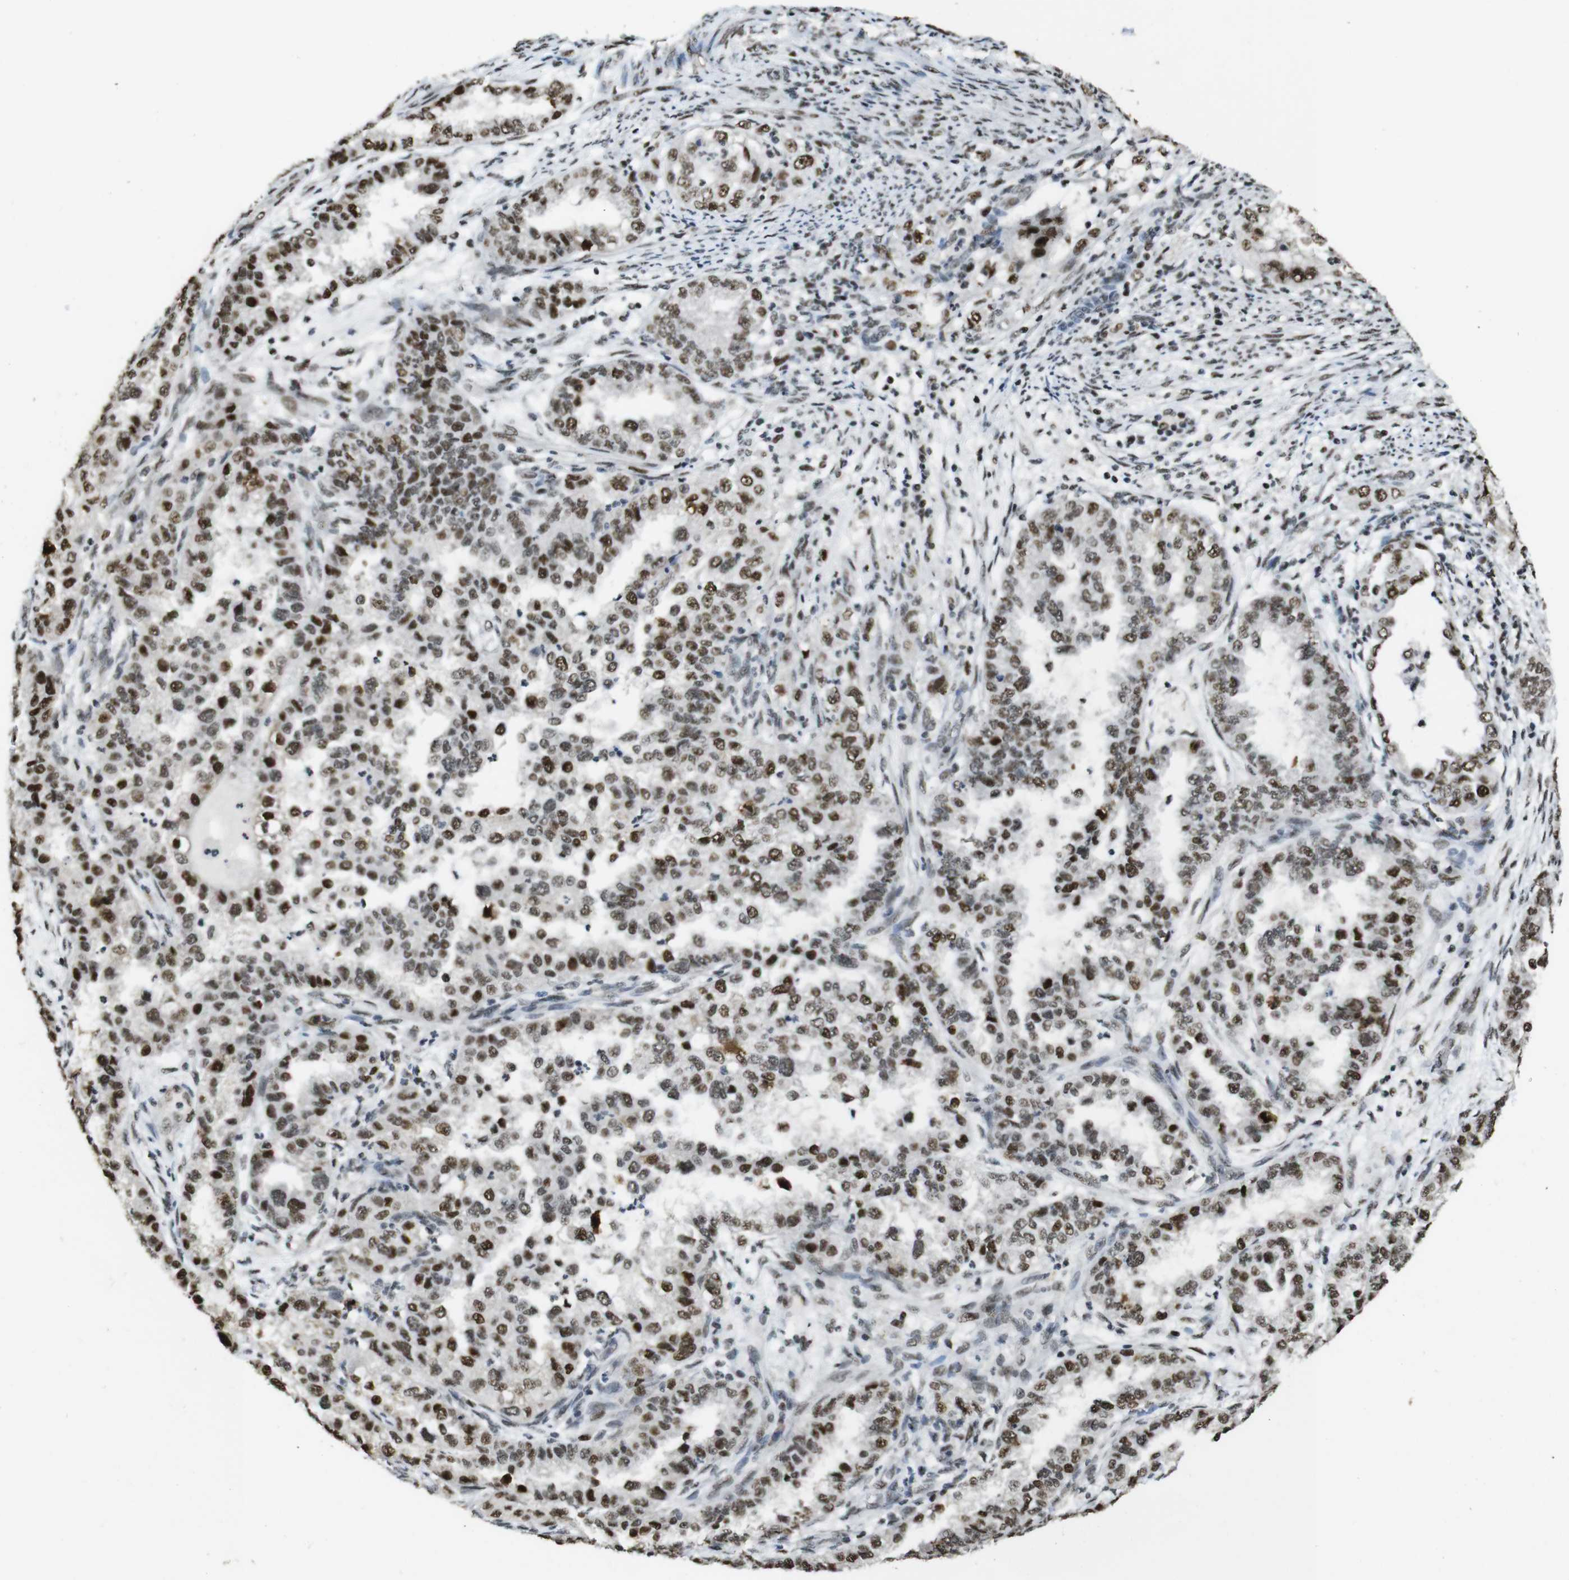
{"staining": {"intensity": "moderate", "quantity": ">75%", "location": "nuclear"}, "tissue": "endometrial cancer", "cell_type": "Tumor cells", "image_type": "cancer", "snomed": [{"axis": "morphology", "description": "Adenocarcinoma, NOS"}, {"axis": "topography", "description": "Endometrium"}], "caption": "A high-resolution image shows IHC staining of adenocarcinoma (endometrial), which exhibits moderate nuclear positivity in about >75% of tumor cells. The staining is performed using DAB brown chromogen to label protein expression. The nuclei are counter-stained blue using hematoxylin.", "gene": "CSNK2B", "patient": {"sex": "female", "age": 85}}